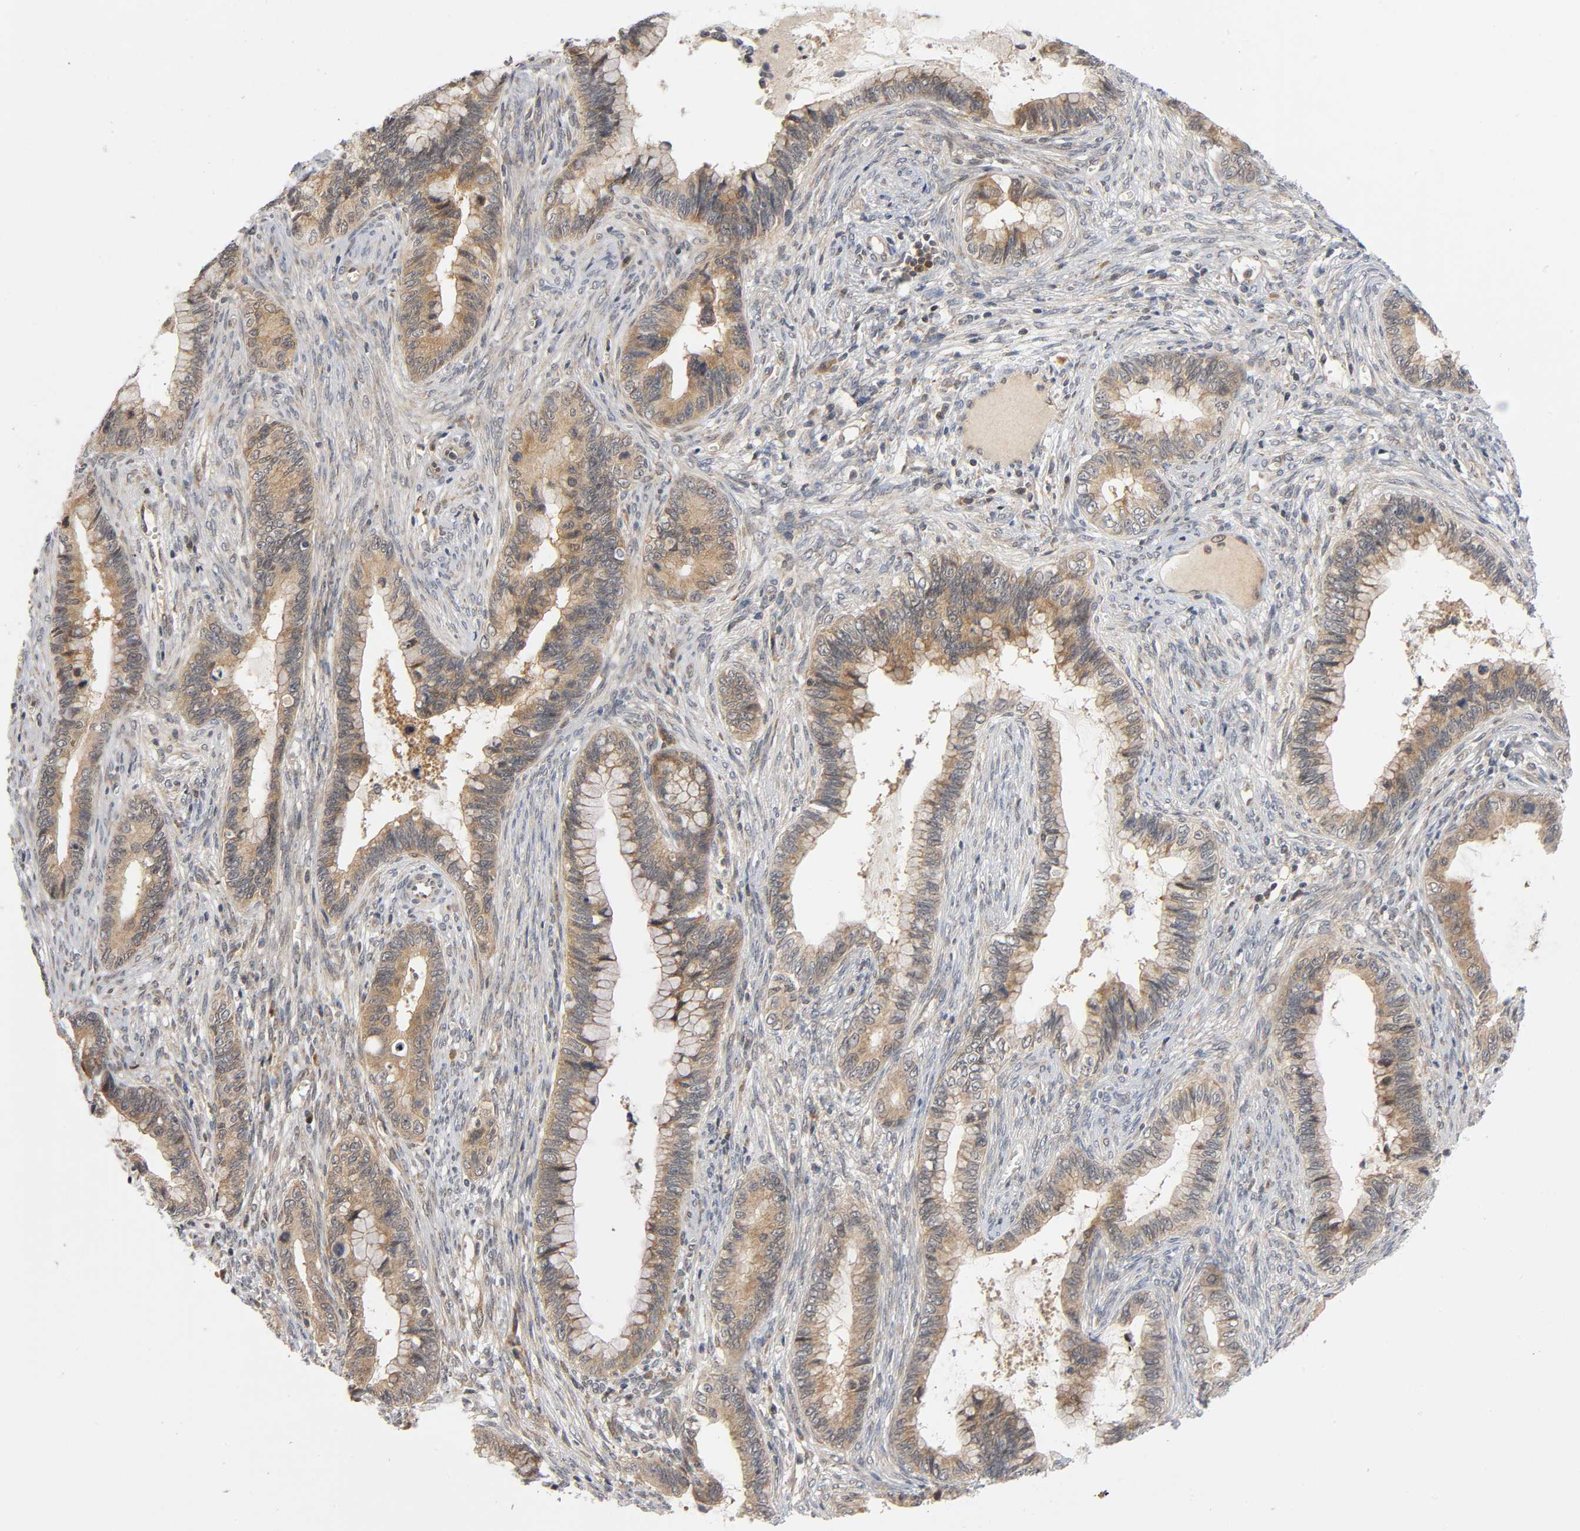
{"staining": {"intensity": "moderate", "quantity": ">75%", "location": "cytoplasmic/membranous"}, "tissue": "cervical cancer", "cell_type": "Tumor cells", "image_type": "cancer", "snomed": [{"axis": "morphology", "description": "Adenocarcinoma, NOS"}, {"axis": "topography", "description": "Cervix"}], "caption": "Immunohistochemistry (DAB) staining of human cervical cancer (adenocarcinoma) demonstrates moderate cytoplasmic/membranous protein positivity in about >75% of tumor cells. The protein is shown in brown color, while the nuclei are stained blue.", "gene": "MAPK8", "patient": {"sex": "female", "age": 44}}